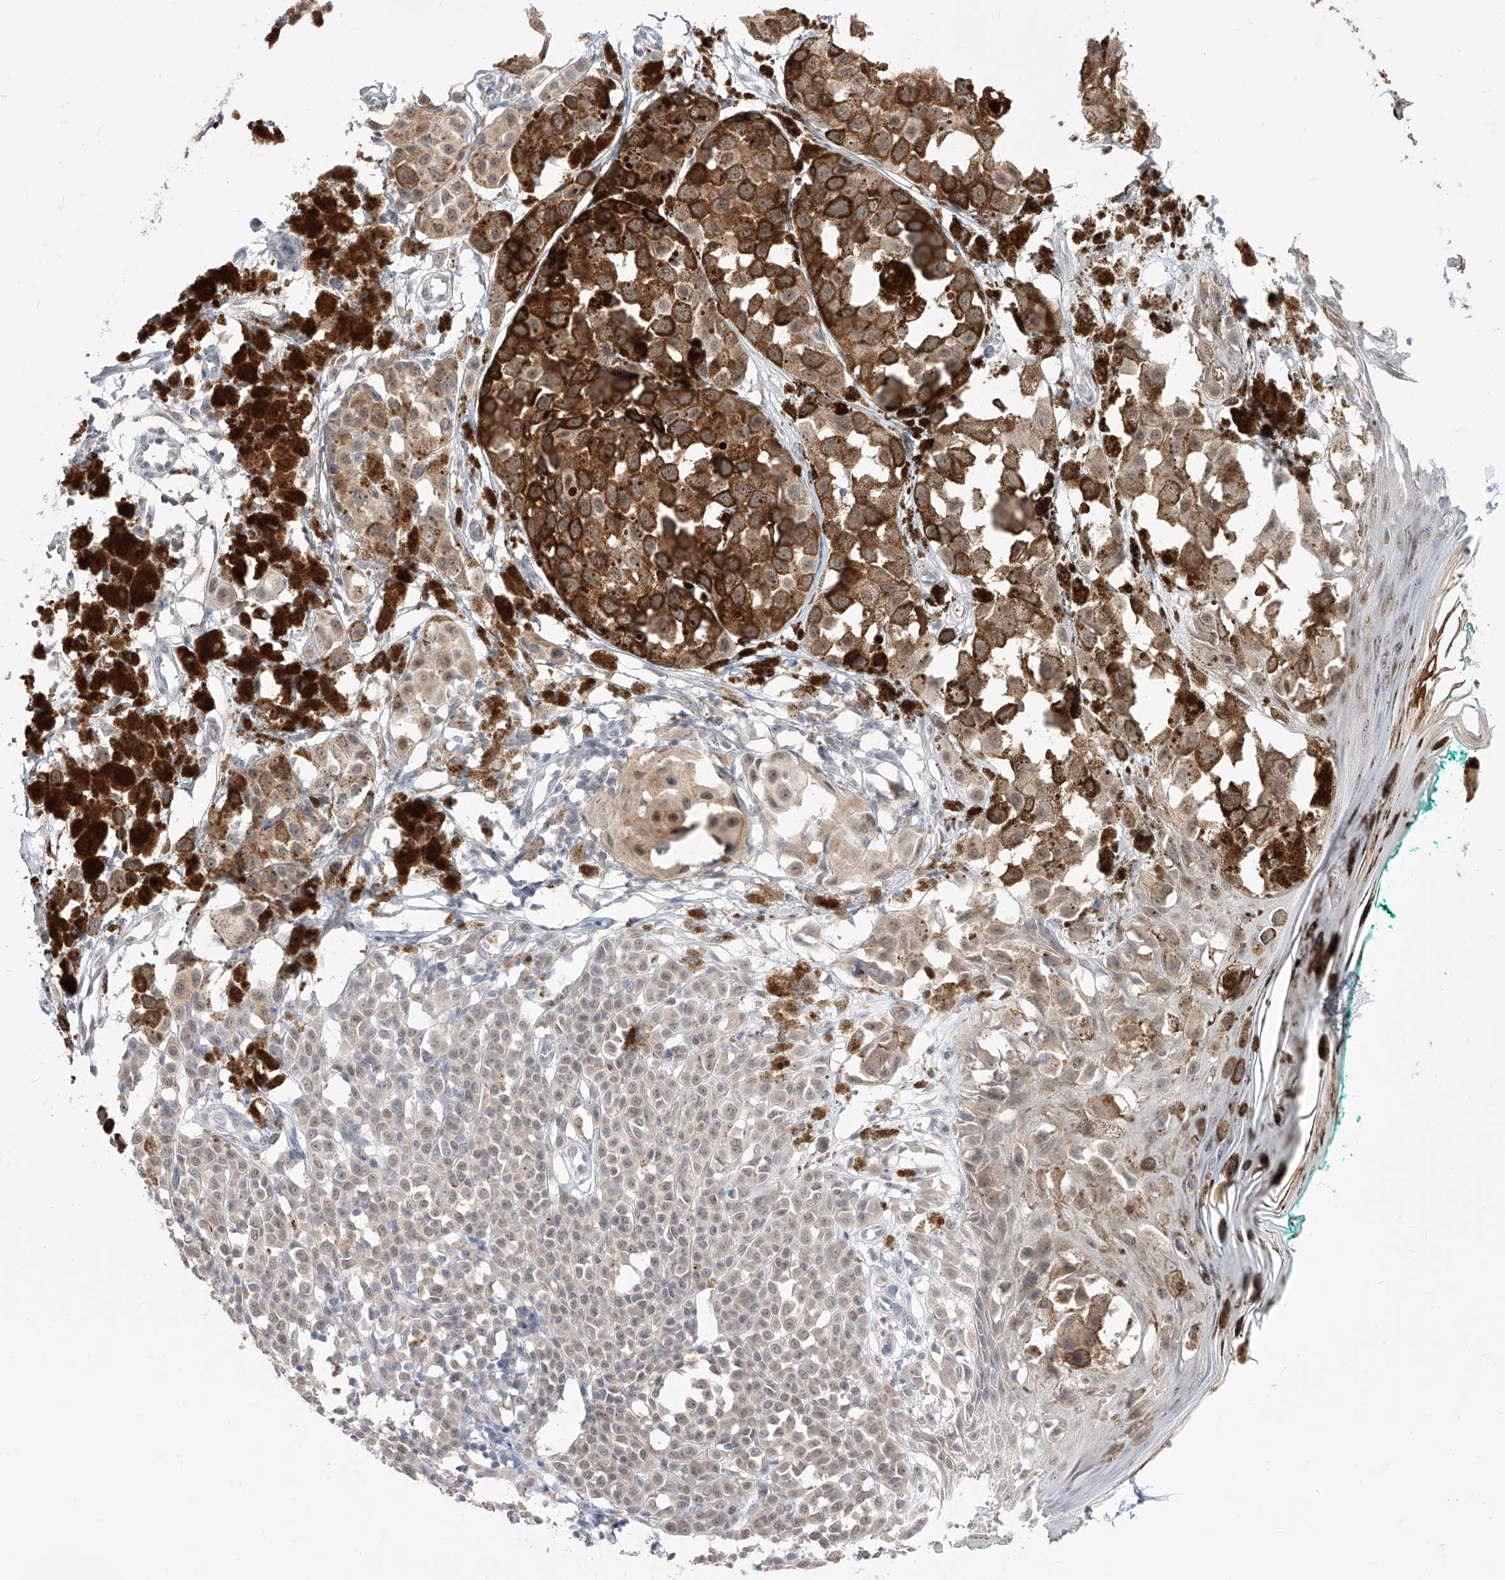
{"staining": {"intensity": "weak", "quantity": "25%-75%", "location": "cytoplasmic/membranous"}, "tissue": "melanoma", "cell_type": "Tumor cells", "image_type": "cancer", "snomed": [{"axis": "morphology", "description": "Malignant melanoma, NOS"}, {"axis": "topography", "description": "Skin of leg"}], "caption": "The micrograph shows a brown stain indicating the presence of a protein in the cytoplasmic/membranous of tumor cells in melanoma.", "gene": "BROX", "patient": {"sex": "female", "age": 72}}